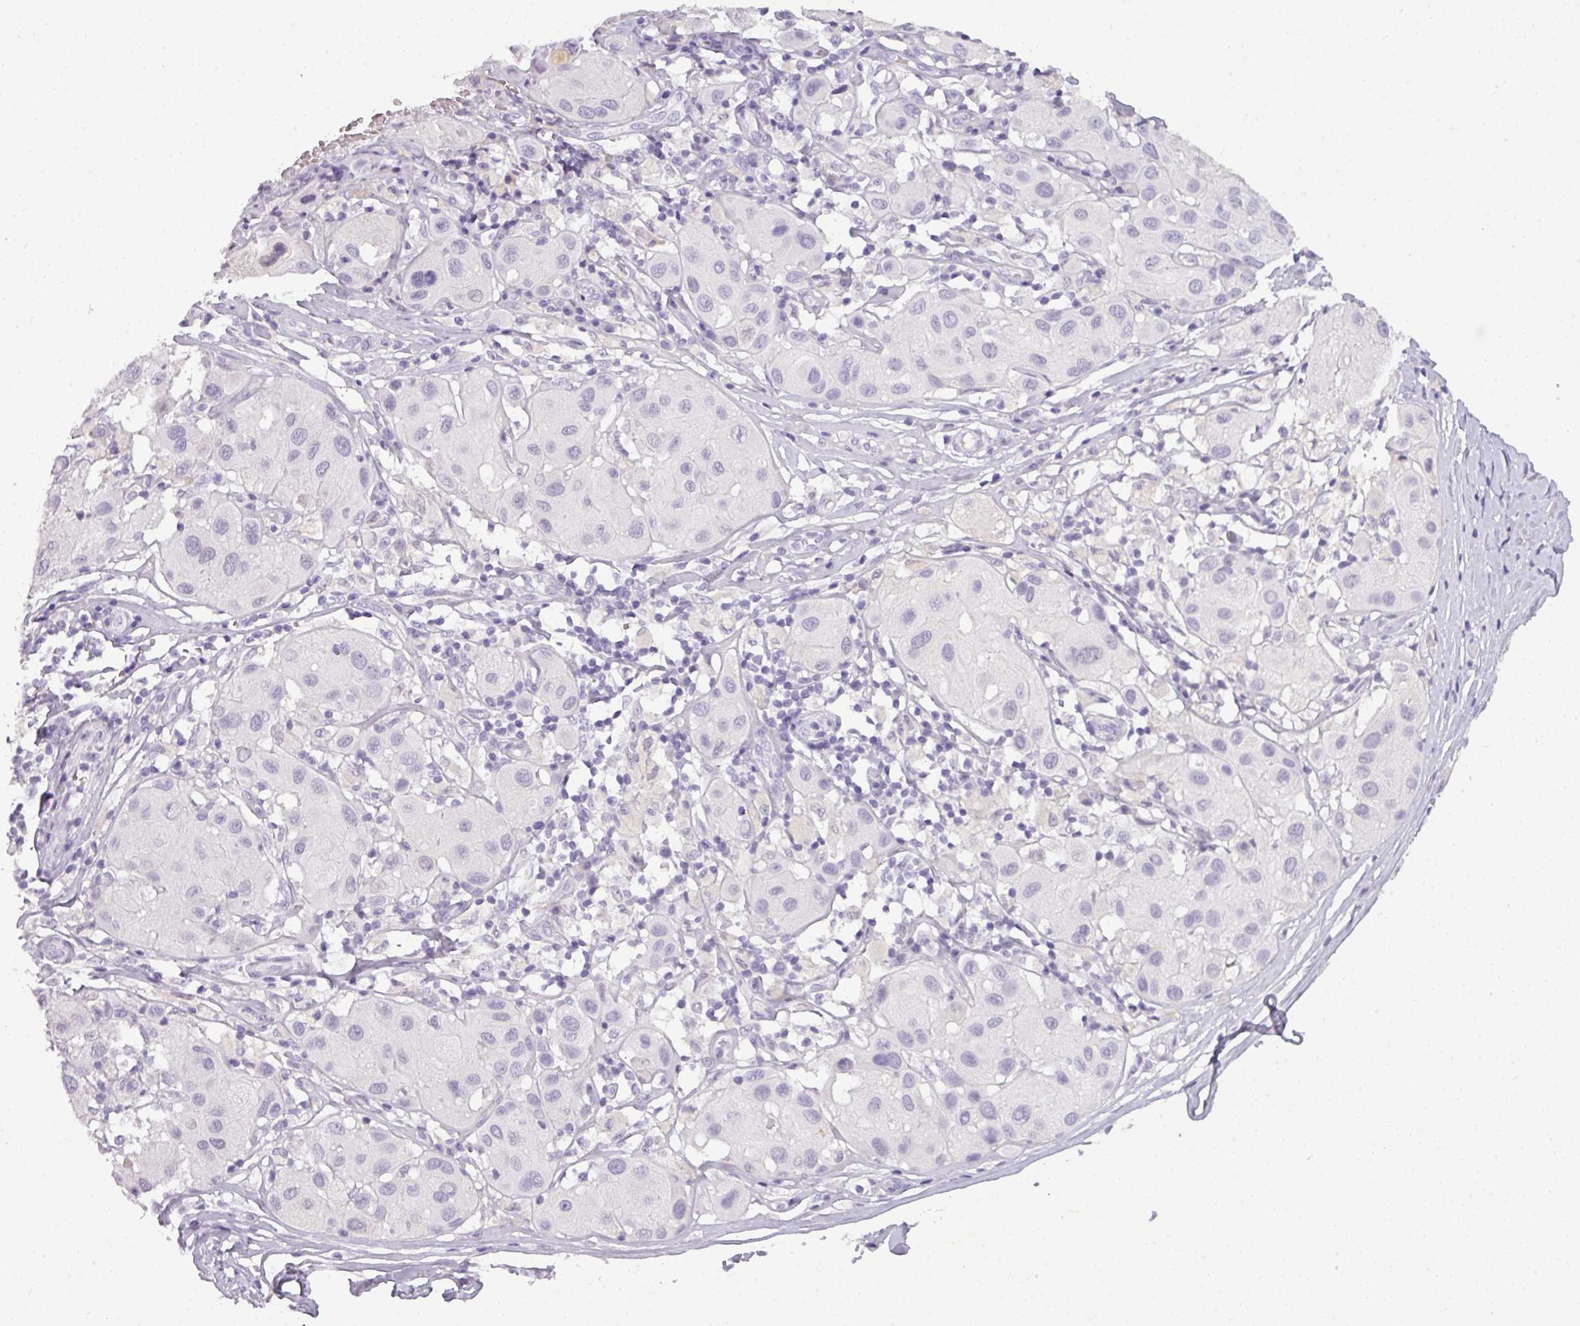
{"staining": {"intensity": "negative", "quantity": "none", "location": "none"}, "tissue": "melanoma", "cell_type": "Tumor cells", "image_type": "cancer", "snomed": [{"axis": "morphology", "description": "Malignant melanoma, Metastatic site"}, {"axis": "topography", "description": "Skin"}], "caption": "This photomicrograph is of malignant melanoma (metastatic site) stained with immunohistochemistry (IHC) to label a protein in brown with the nuclei are counter-stained blue. There is no positivity in tumor cells.", "gene": "TMEM91", "patient": {"sex": "male", "age": 41}}